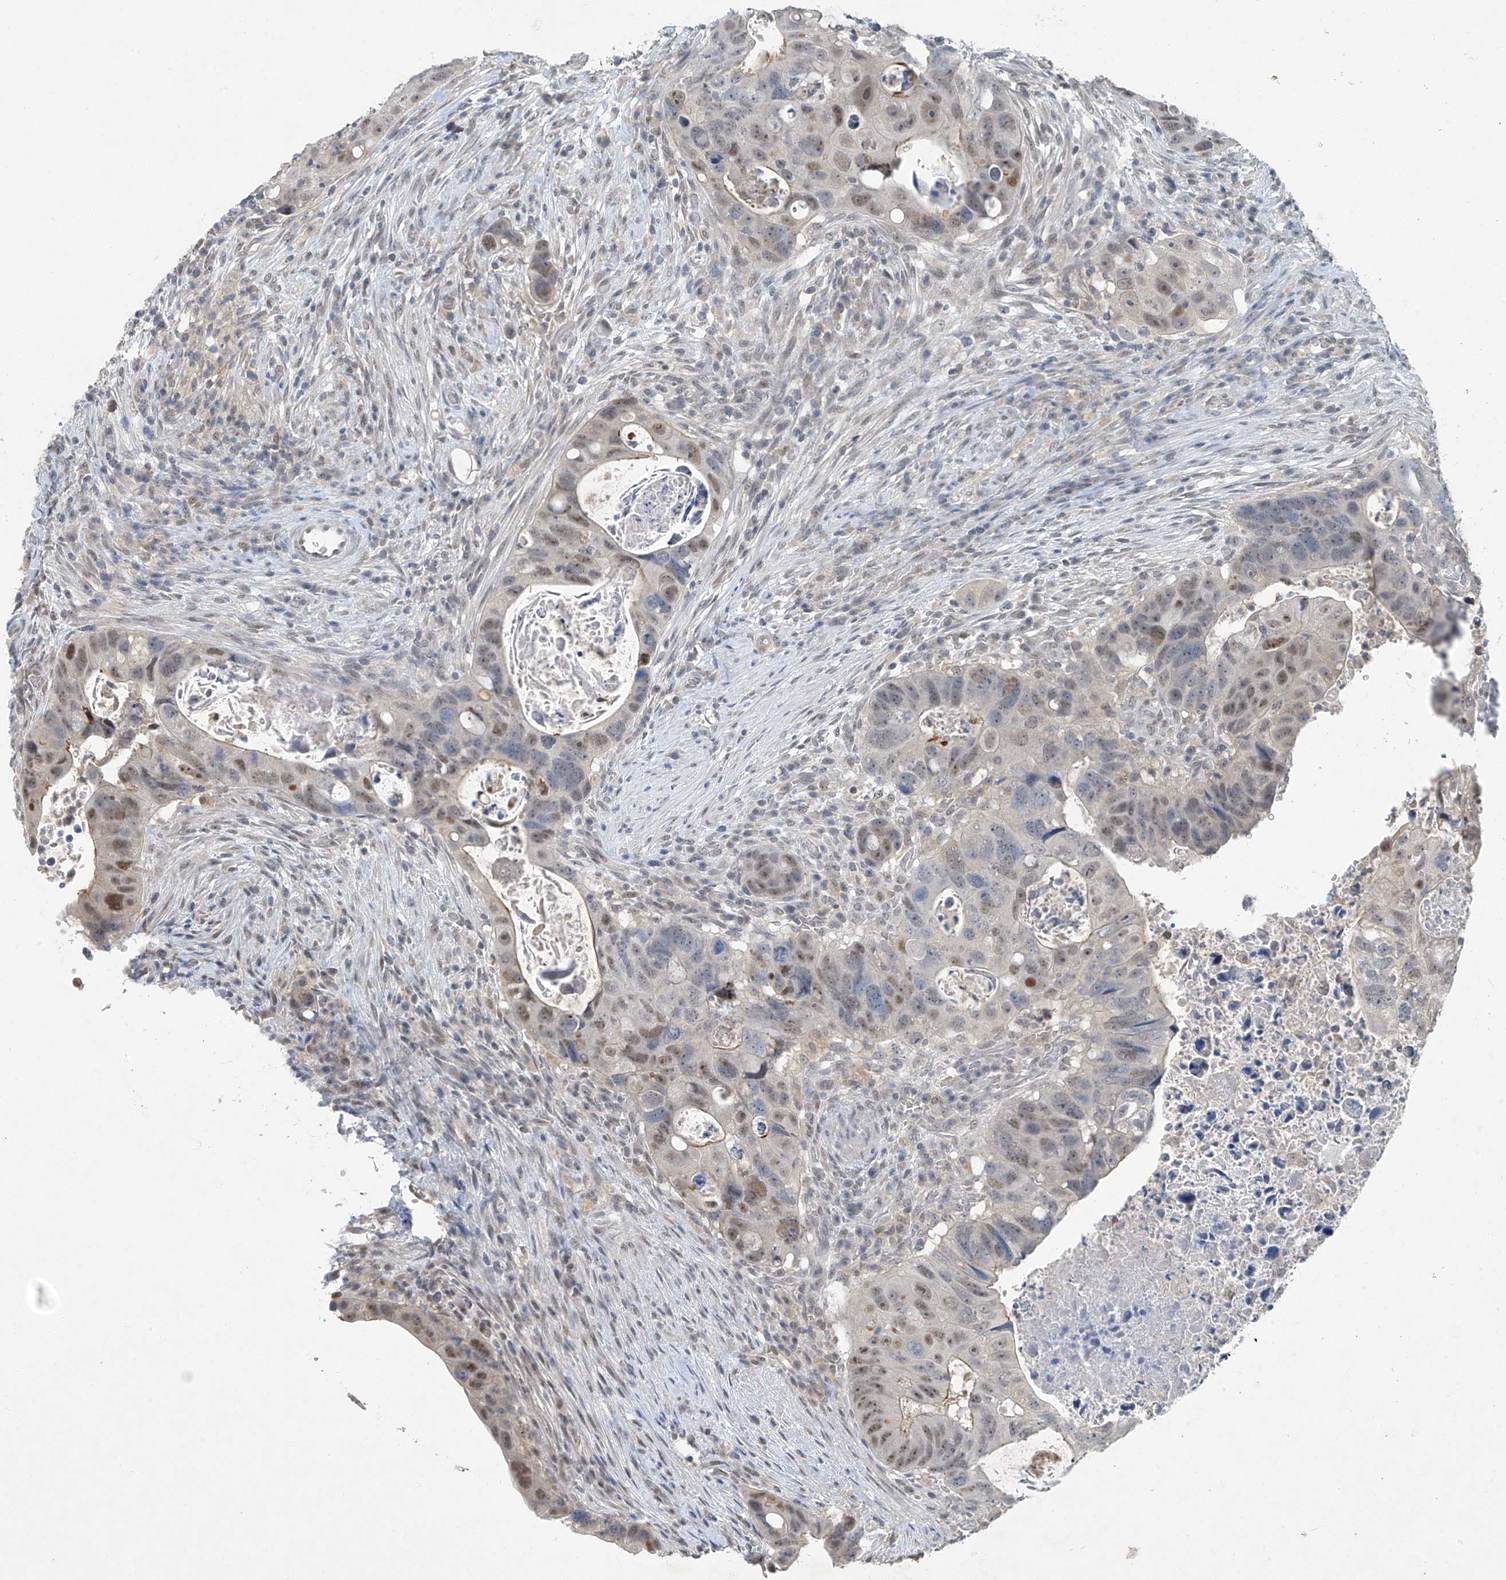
{"staining": {"intensity": "moderate", "quantity": "<25%", "location": "nuclear"}, "tissue": "colorectal cancer", "cell_type": "Tumor cells", "image_type": "cancer", "snomed": [{"axis": "morphology", "description": "Adenocarcinoma, NOS"}, {"axis": "topography", "description": "Rectum"}], "caption": "Immunohistochemistry staining of adenocarcinoma (colorectal), which reveals low levels of moderate nuclear expression in about <25% of tumor cells indicating moderate nuclear protein expression. The staining was performed using DAB (brown) for protein detection and nuclei were counterstained in hematoxylin (blue).", "gene": "TAF8", "patient": {"sex": "male", "age": 59}}